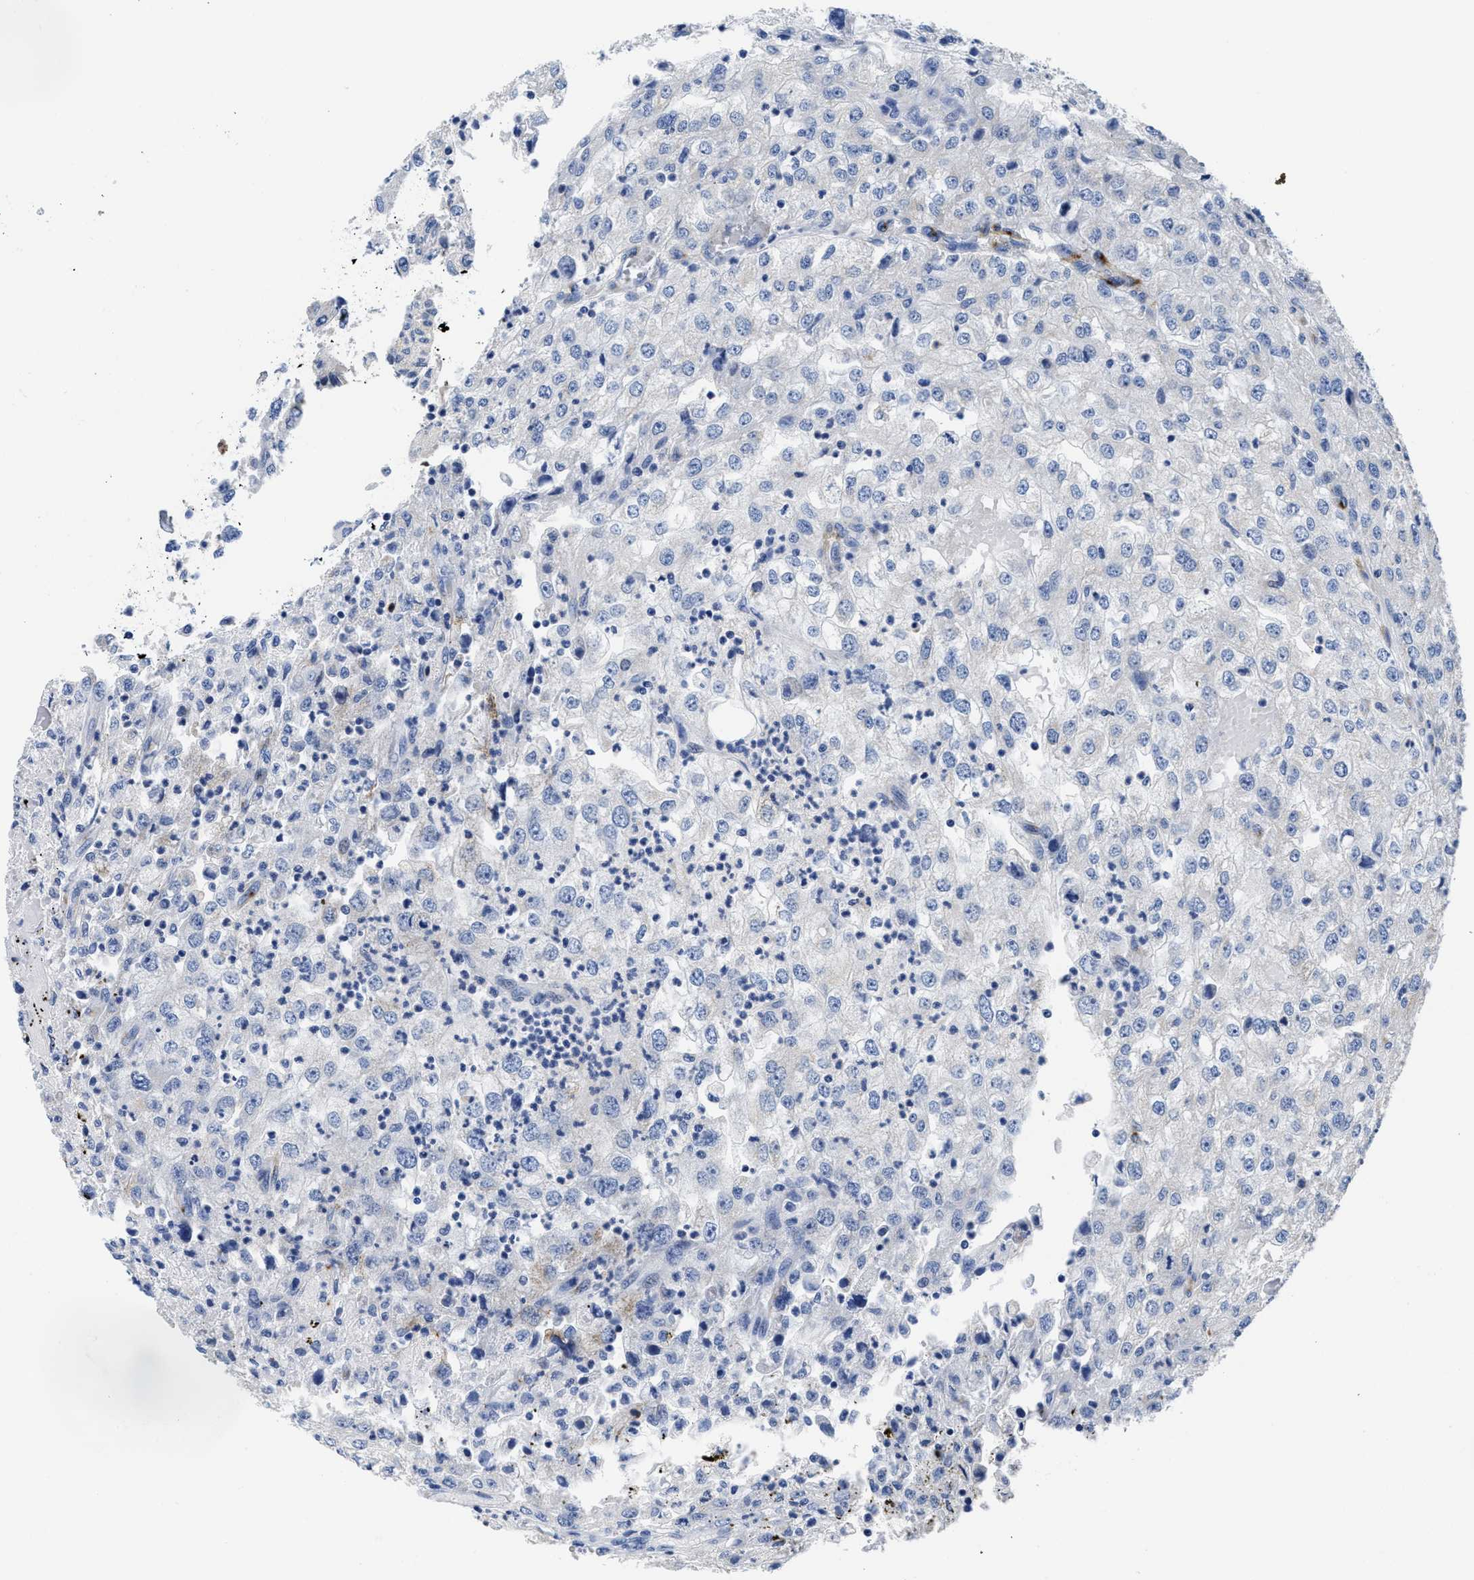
{"staining": {"intensity": "negative", "quantity": "none", "location": "none"}, "tissue": "renal cancer", "cell_type": "Tumor cells", "image_type": "cancer", "snomed": [{"axis": "morphology", "description": "Adenocarcinoma, NOS"}, {"axis": "topography", "description": "Kidney"}], "caption": "Micrograph shows no significant protein positivity in tumor cells of renal cancer (adenocarcinoma).", "gene": "SLC35F1", "patient": {"sex": "female", "age": 54}}